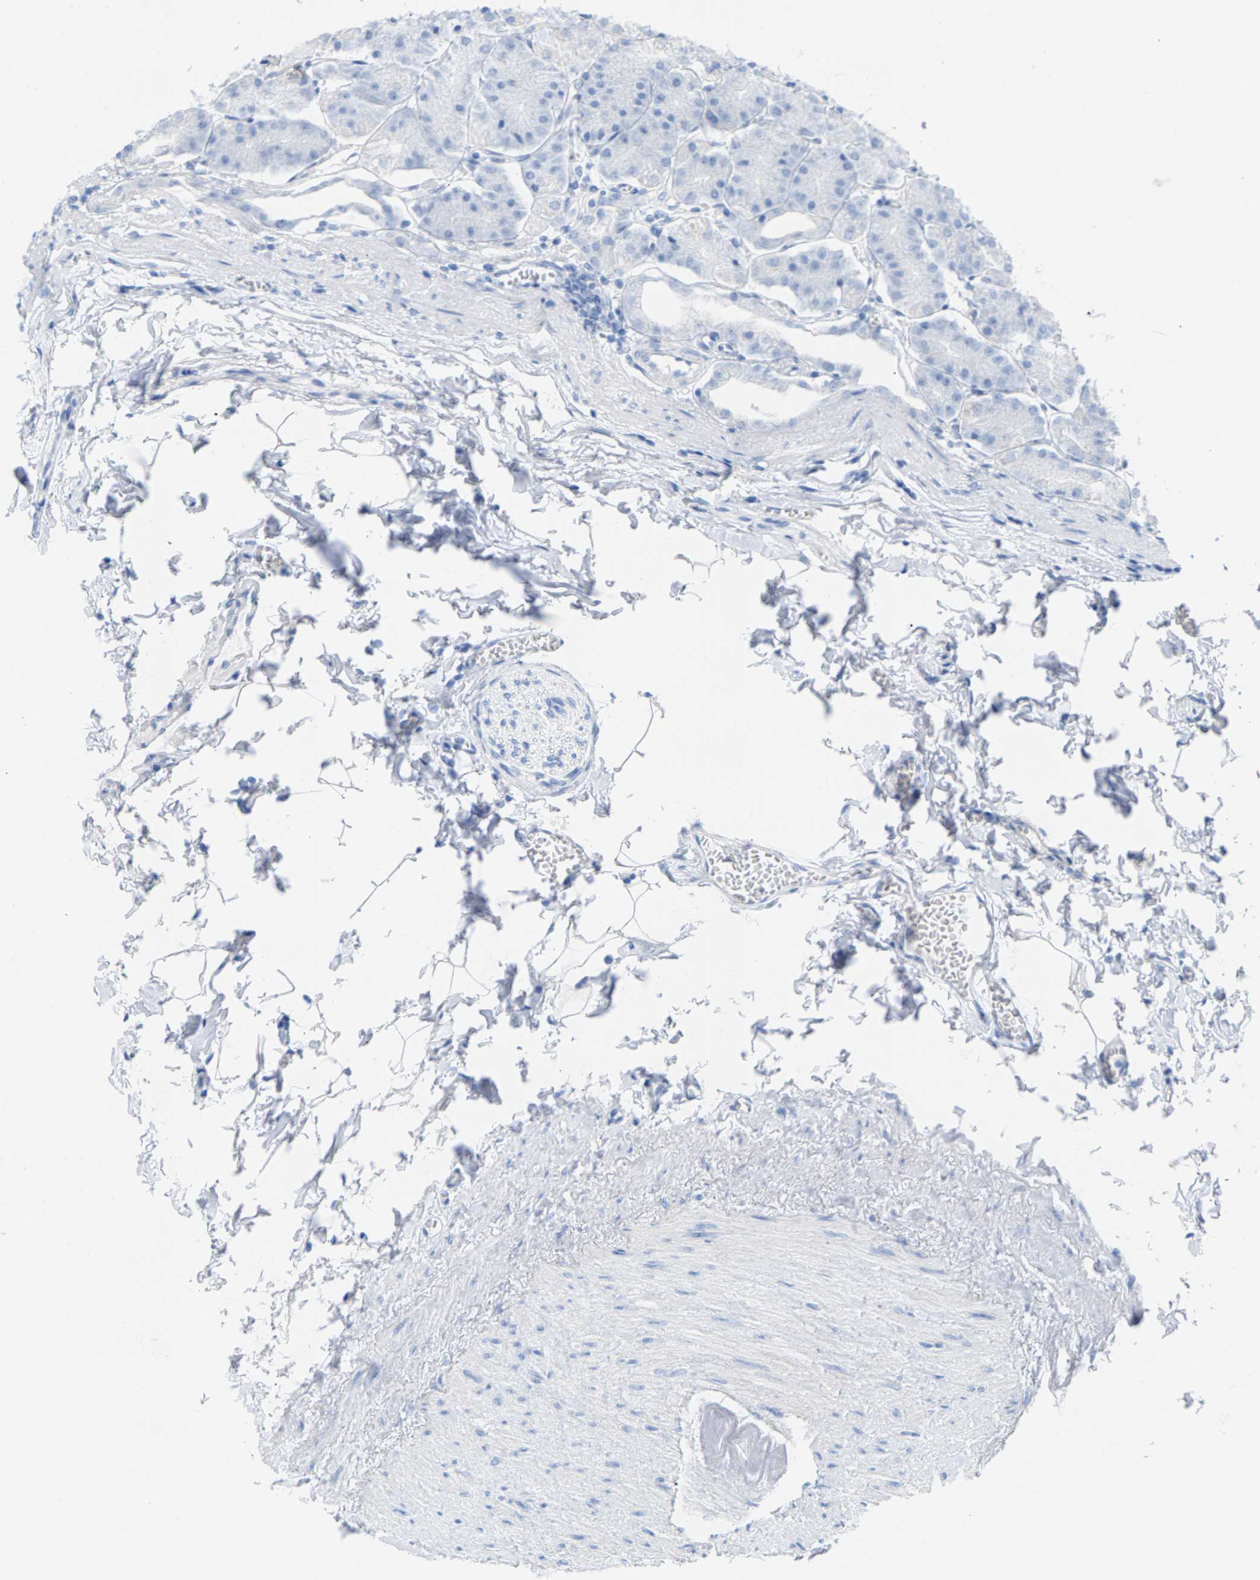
{"staining": {"intensity": "negative", "quantity": "none", "location": "none"}, "tissue": "stomach", "cell_type": "Glandular cells", "image_type": "normal", "snomed": [{"axis": "morphology", "description": "Normal tissue, NOS"}, {"axis": "topography", "description": "Stomach, lower"}], "caption": "IHC of benign stomach reveals no expression in glandular cells.", "gene": "CPA1", "patient": {"sex": "male", "age": 71}}